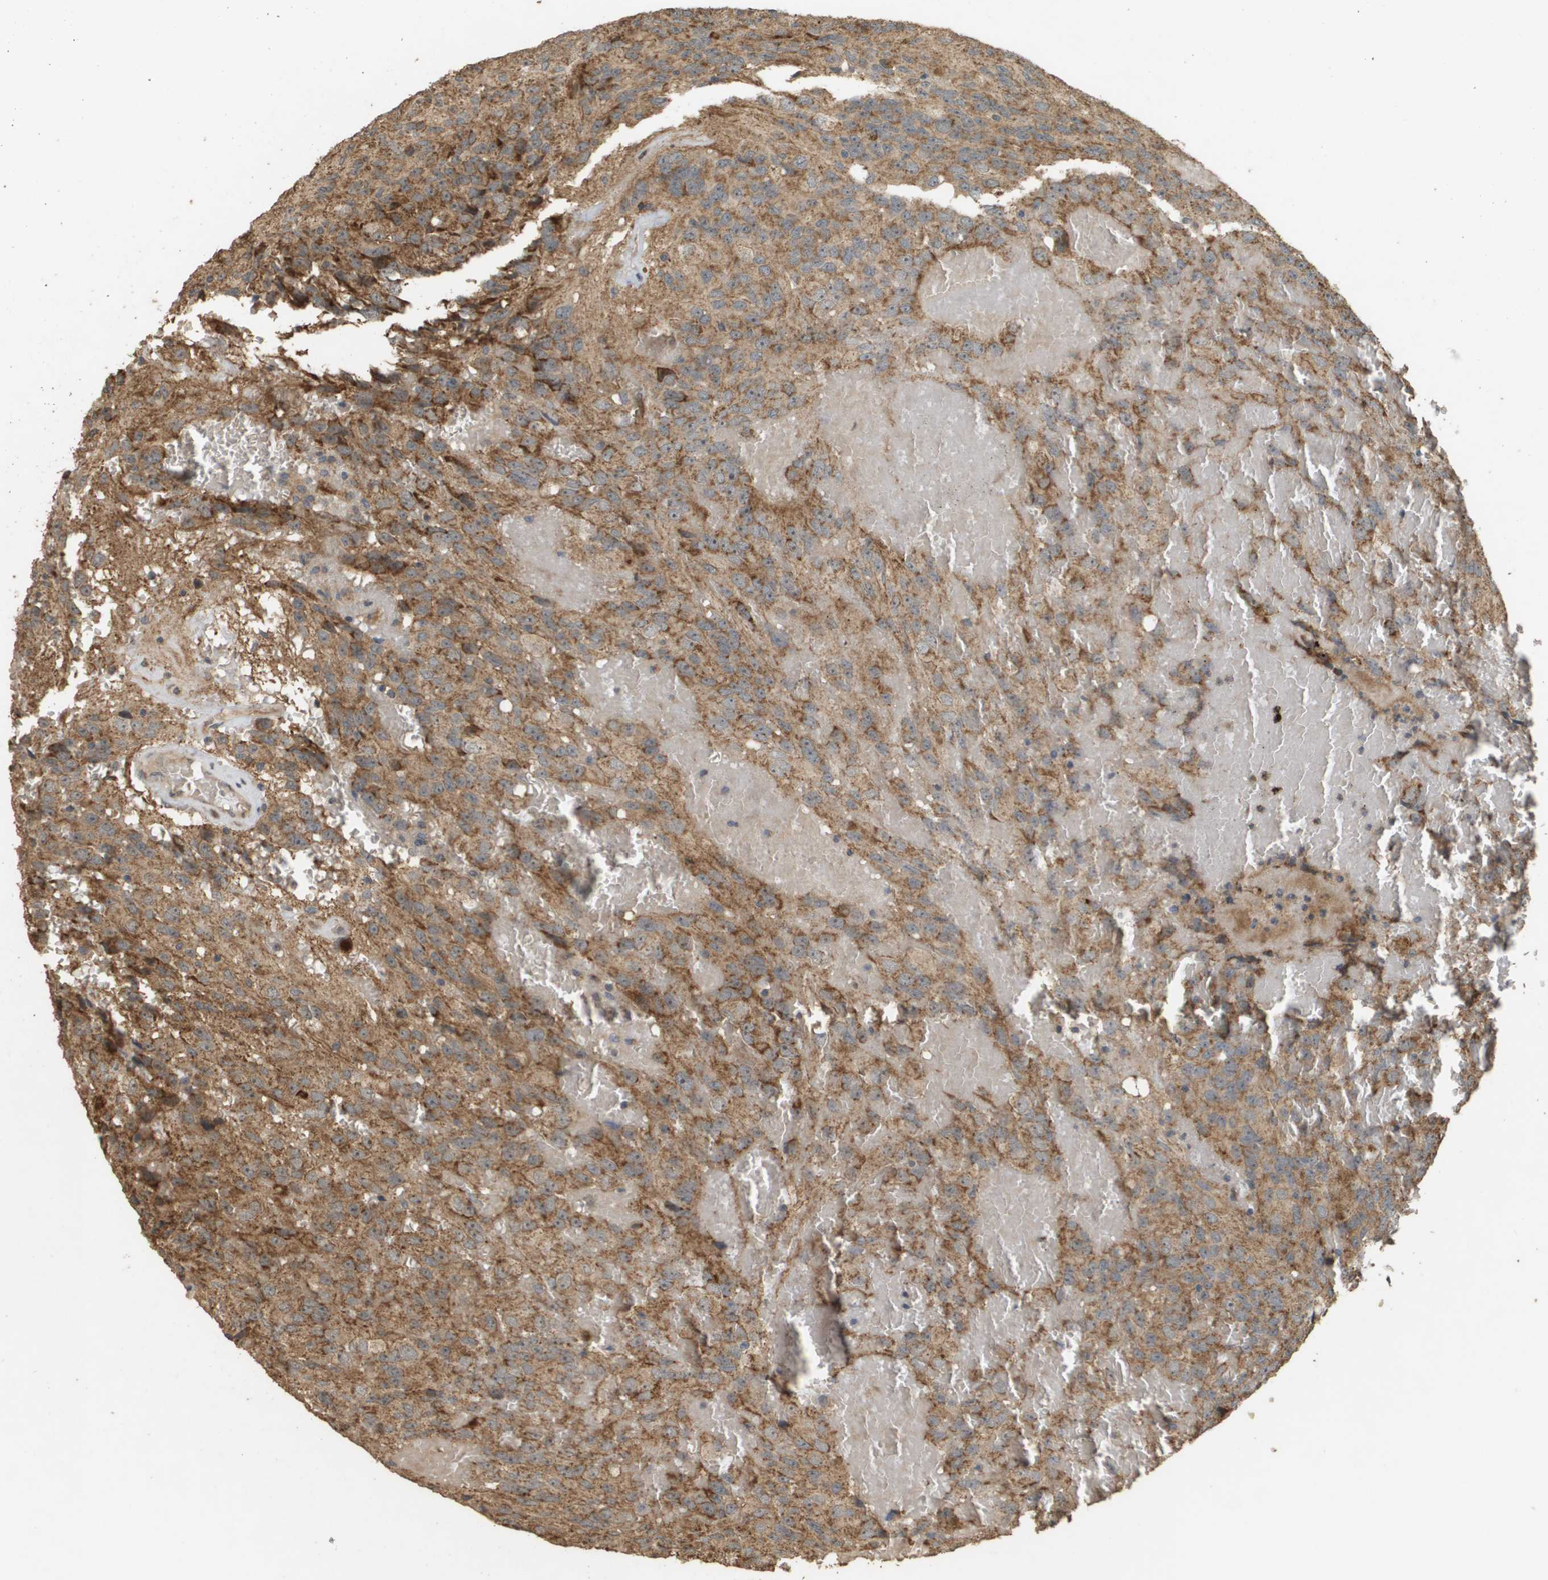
{"staining": {"intensity": "moderate", "quantity": ">75%", "location": "cytoplasmic/membranous"}, "tissue": "glioma", "cell_type": "Tumor cells", "image_type": "cancer", "snomed": [{"axis": "morphology", "description": "Glioma, malignant, High grade"}, {"axis": "topography", "description": "Brain"}], "caption": "Moderate cytoplasmic/membranous positivity for a protein is identified in approximately >75% of tumor cells of glioma using IHC.", "gene": "RAB21", "patient": {"sex": "male", "age": 32}}